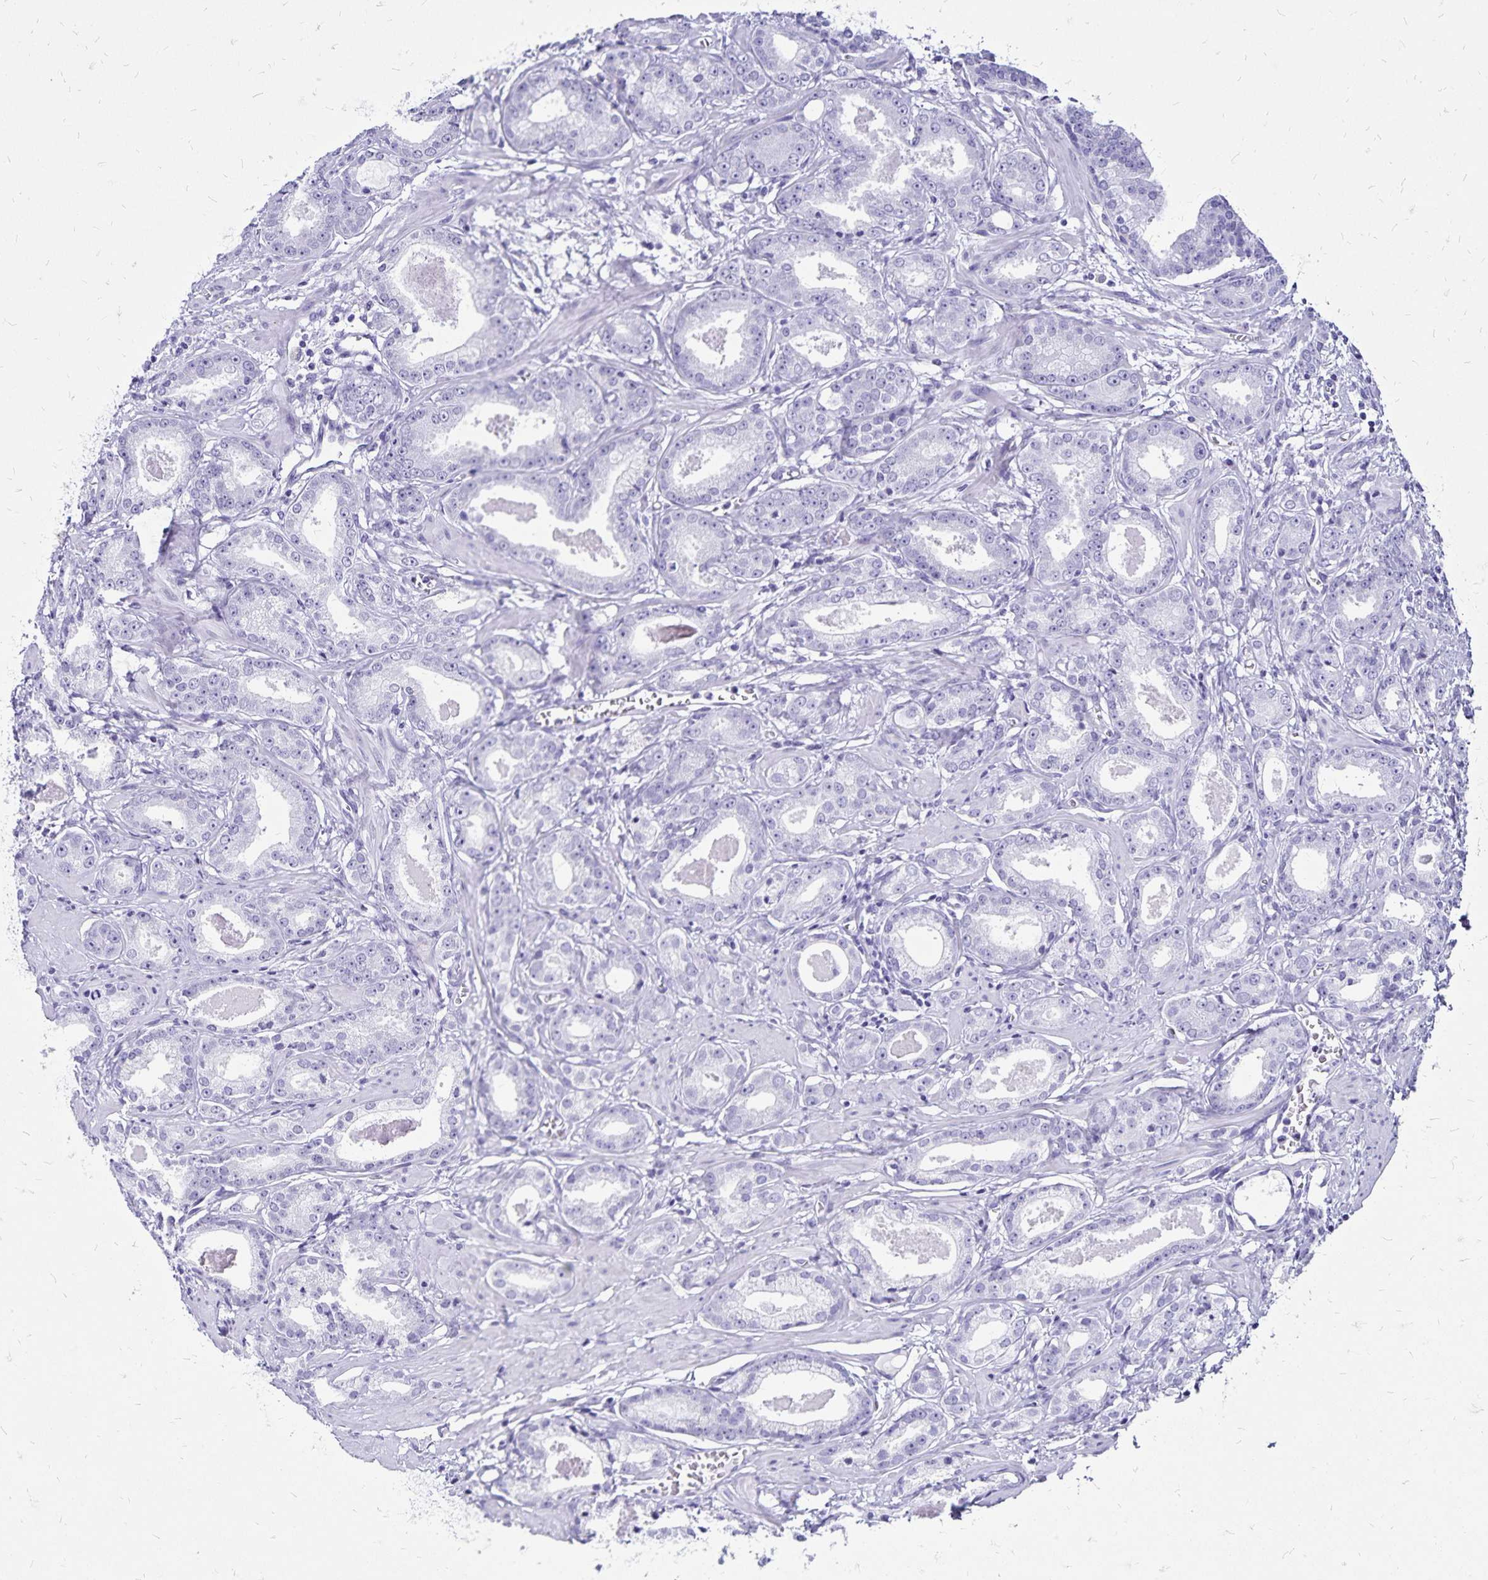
{"staining": {"intensity": "negative", "quantity": "none", "location": "none"}, "tissue": "prostate cancer", "cell_type": "Tumor cells", "image_type": "cancer", "snomed": [{"axis": "morphology", "description": "Adenocarcinoma, NOS"}, {"axis": "morphology", "description": "Adenocarcinoma, Low grade"}, {"axis": "topography", "description": "Prostate"}], "caption": "High magnification brightfield microscopy of prostate cancer stained with DAB (brown) and counterstained with hematoxylin (blue): tumor cells show no significant staining. Nuclei are stained in blue.", "gene": "LIN28B", "patient": {"sex": "male", "age": 64}}